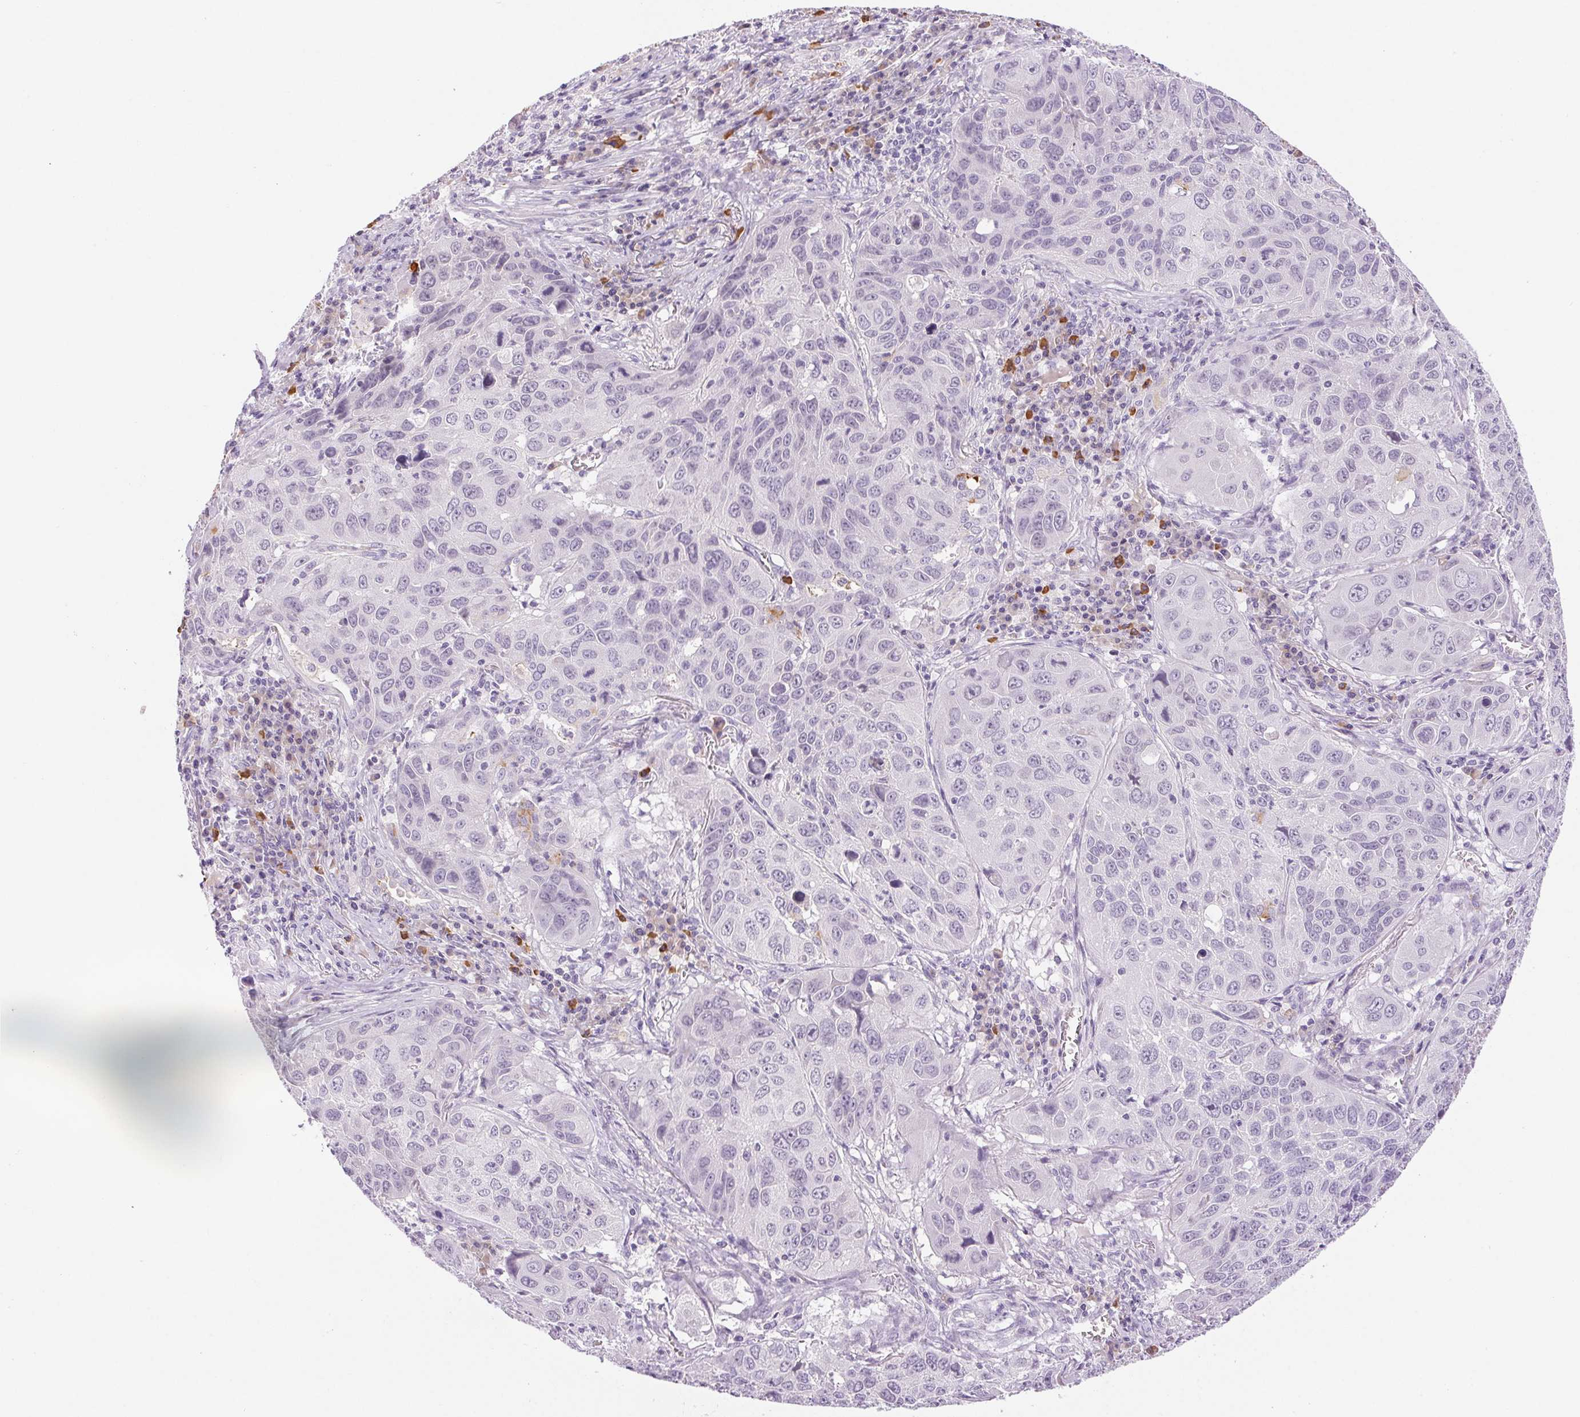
{"staining": {"intensity": "negative", "quantity": "none", "location": "none"}, "tissue": "lung cancer", "cell_type": "Tumor cells", "image_type": "cancer", "snomed": [{"axis": "morphology", "description": "Squamous cell carcinoma, NOS"}, {"axis": "topography", "description": "Lung"}], "caption": "High magnification brightfield microscopy of lung squamous cell carcinoma stained with DAB (brown) and counterstained with hematoxylin (blue): tumor cells show no significant staining.", "gene": "IFIT1B", "patient": {"sex": "female", "age": 61}}